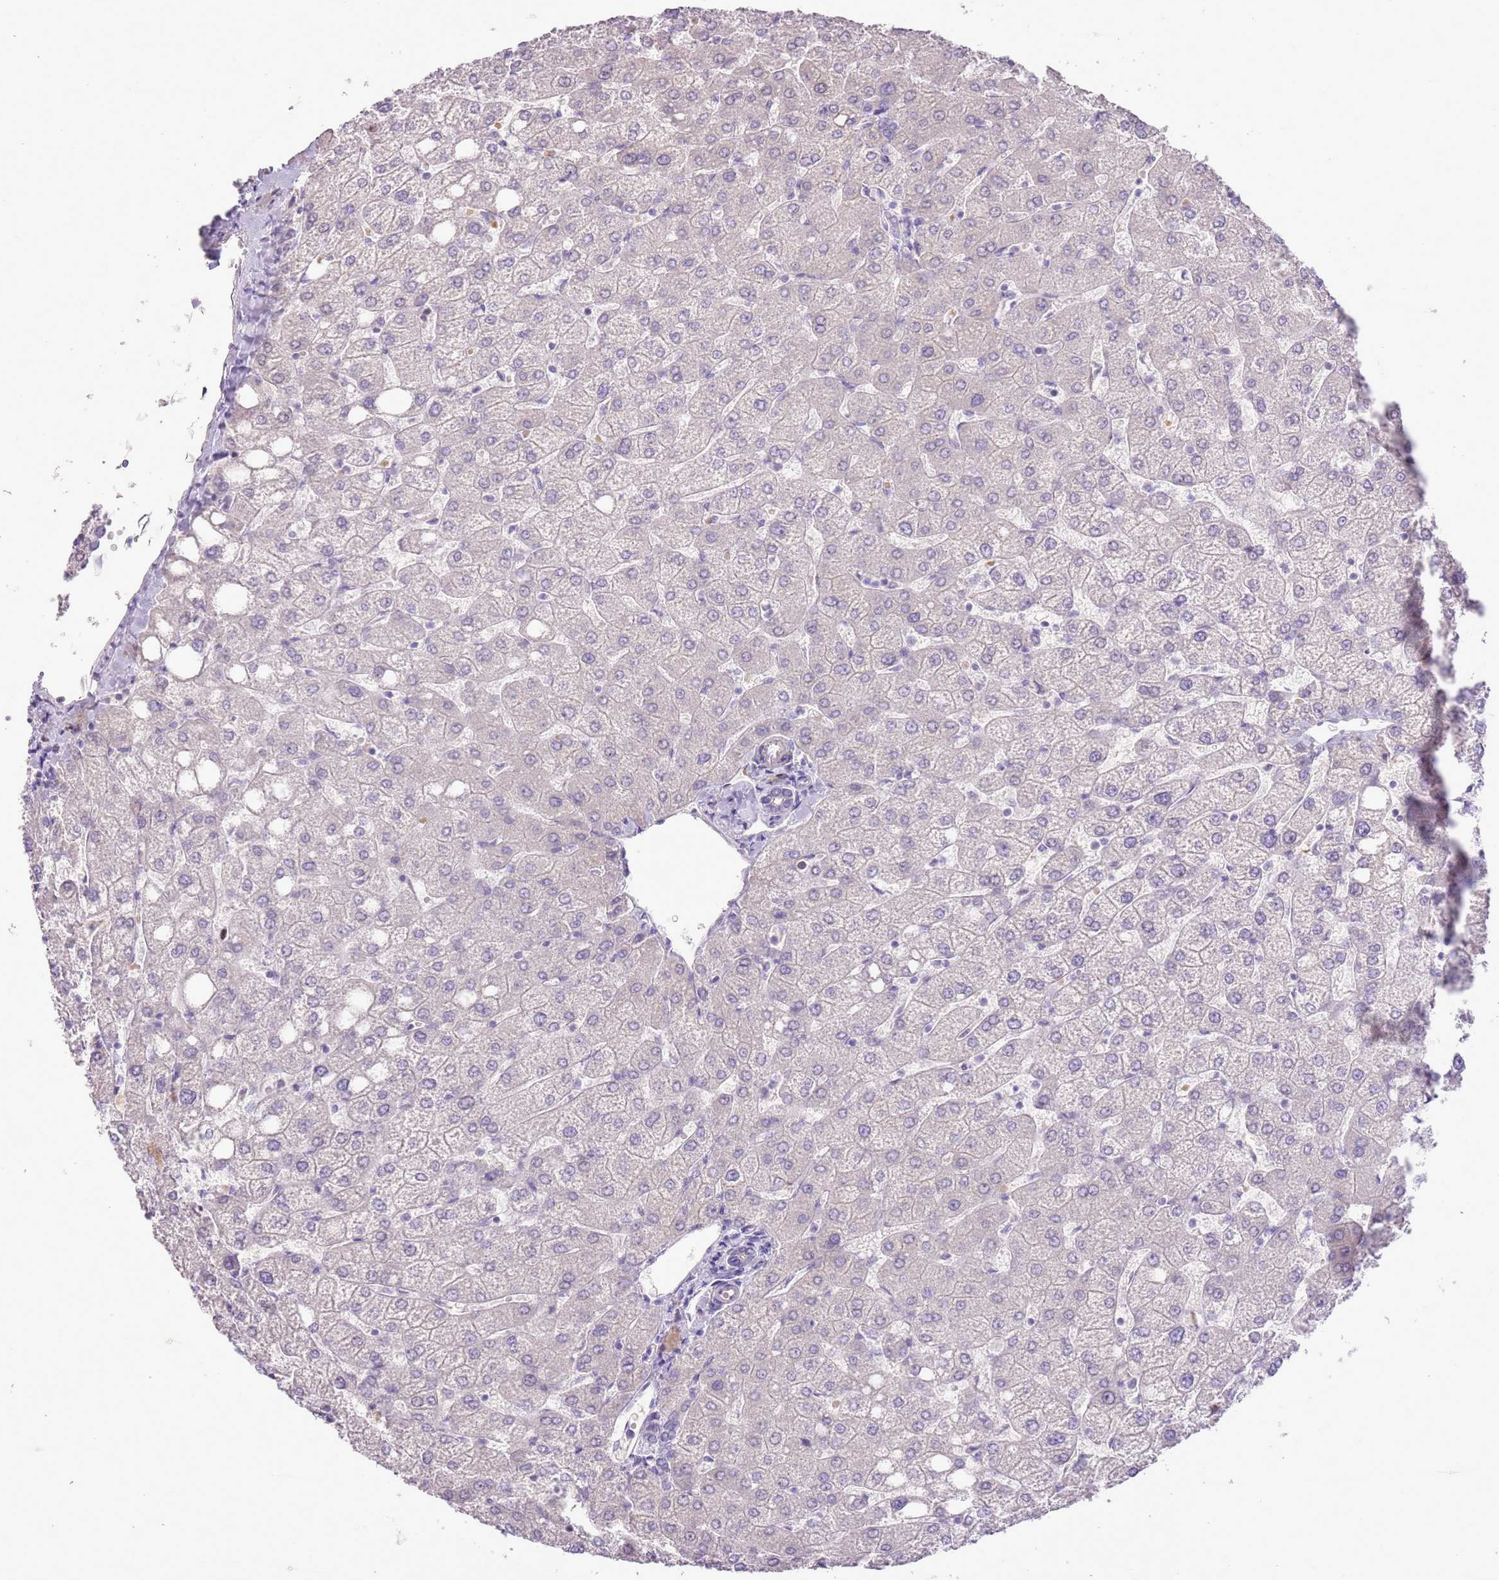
{"staining": {"intensity": "negative", "quantity": "none", "location": "none"}, "tissue": "liver", "cell_type": "Cholangiocytes", "image_type": "normal", "snomed": [{"axis": "morphology", "description": "Normal tissue, NOS"}, {"axis": "topography", "description": "Liver"}], "caption": "The immunohistochemistry (IHC) image has no significant staining in cholangiocytes of liver.", "gene": "GMNN", "patient": {"sex": "female", "age": 54}}